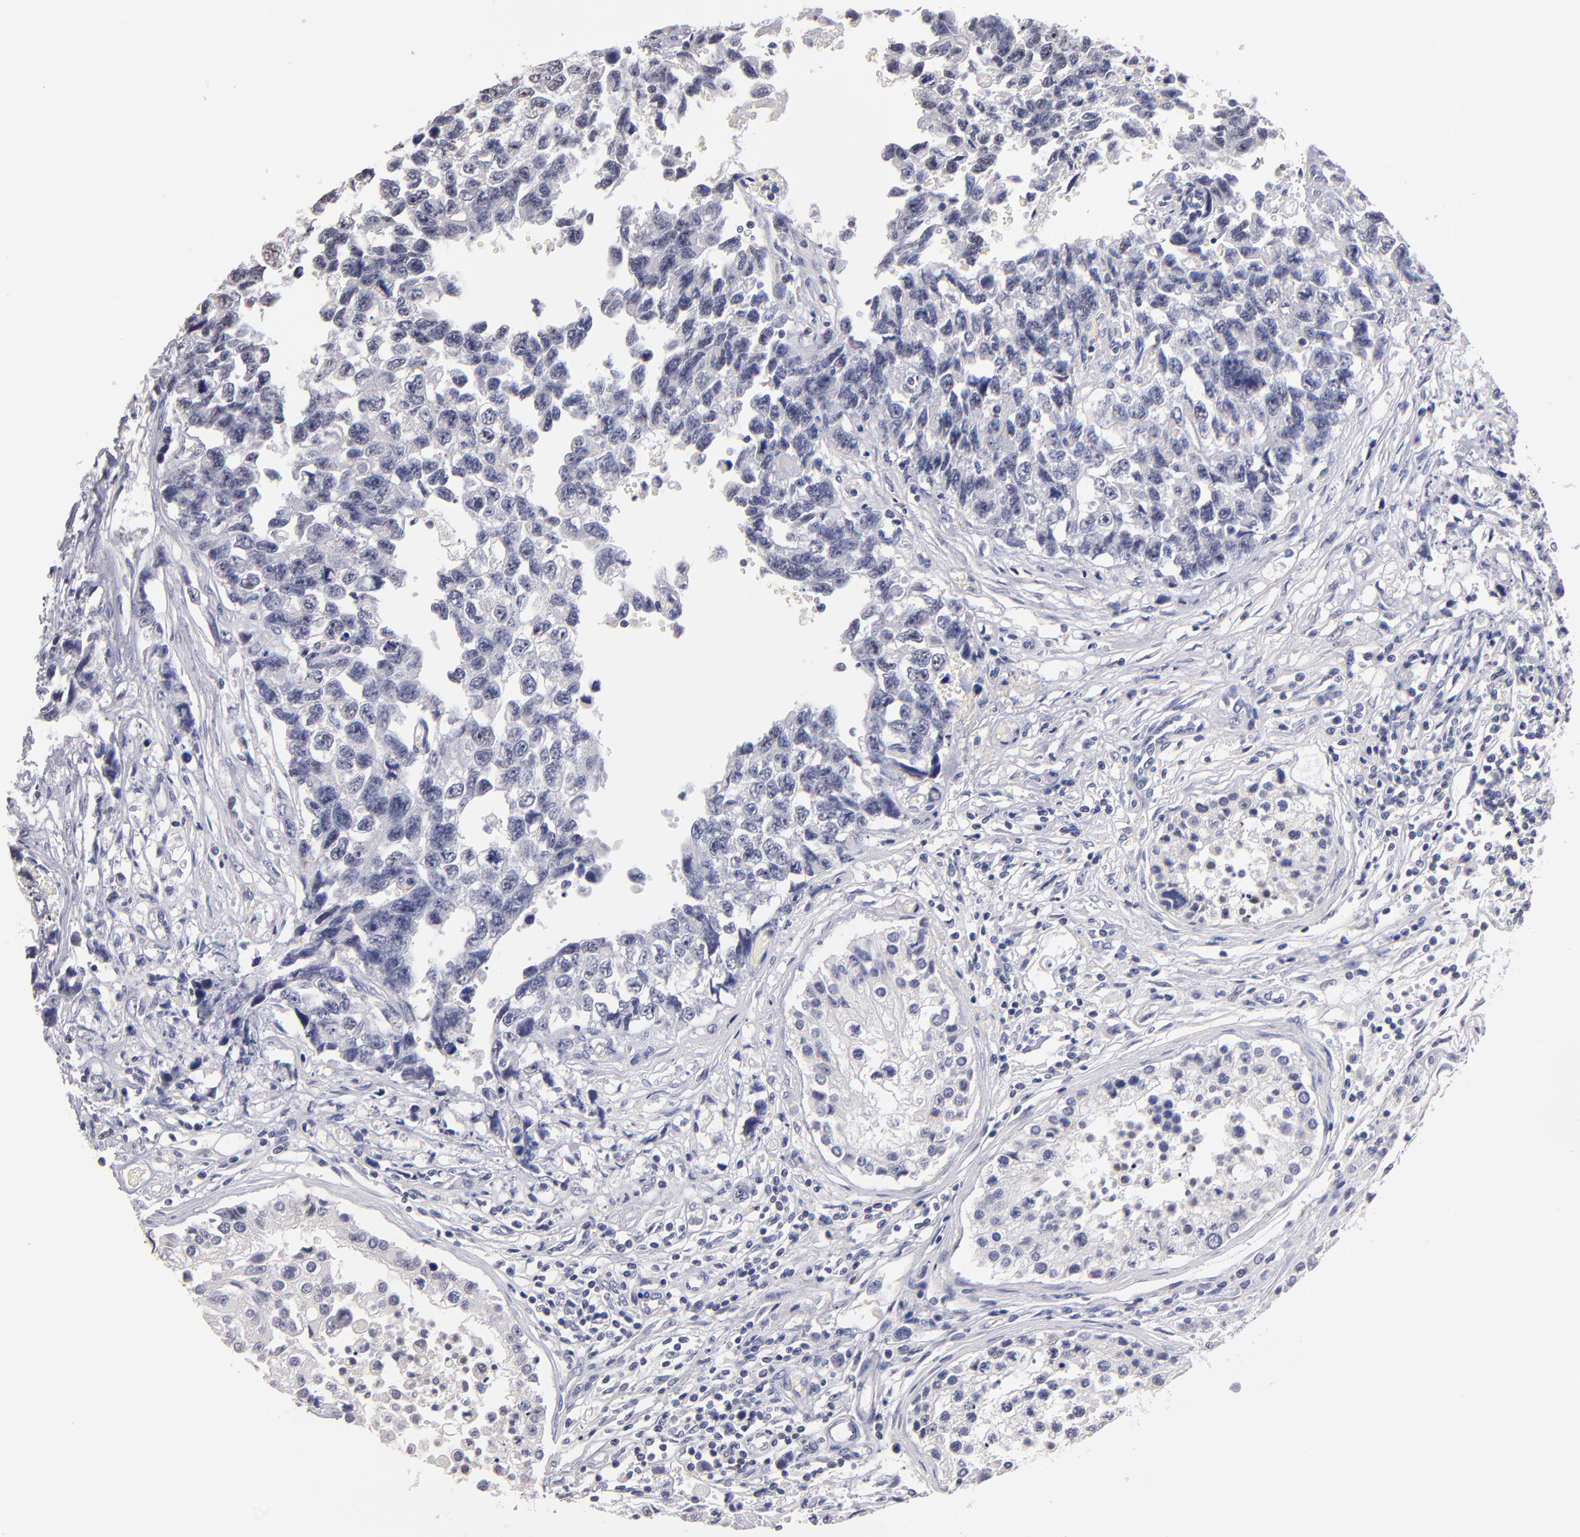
{"staining": {"intensity": "negative", "quantity": "none", "location": "none"}, "tissue": "testis cancer", "cell_type": "Tumor cells", "image_type": "cancer", "snomed": [{"axis": "morphology", "description": "Carcinoma, Embryonal, NOS"}, {"axis": "topography", "description": "Testis"}], "caption": "High power microscopy histopathology image of an IHC photomicrograph of testis cancer, revealing no significant positivity in tumor cells.", "gene": "SOX10", "patient": {"sex": "male", "age": 31}}